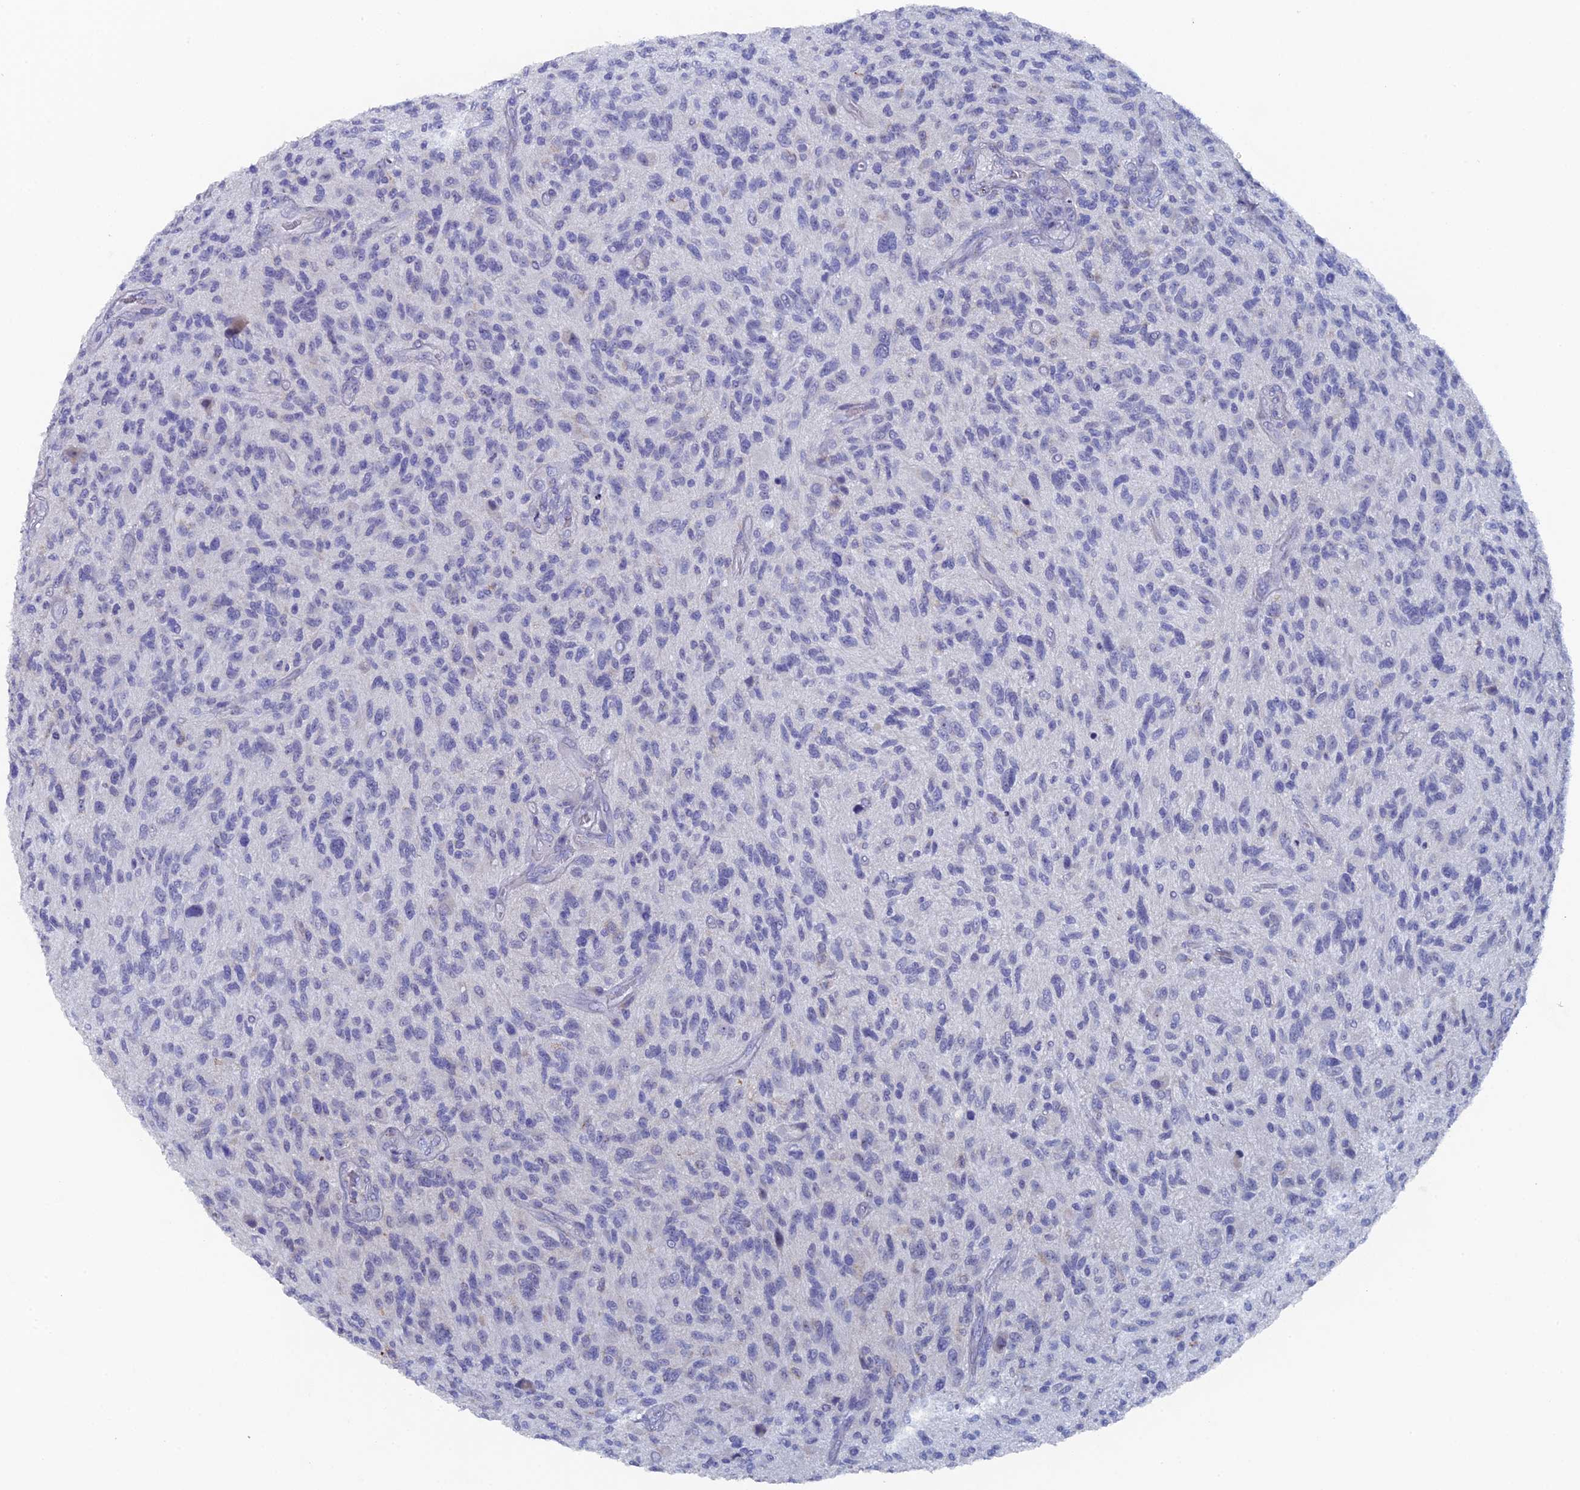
{"staining": {"intensity": "negative", "quantity": "none", "location": "none"}, "tissue": "glioma", "cell_type": "Tumor cells", "image_type": "cancer", "snomed": [{"axis": "morphology", "description": "Glioma, malignant, High grade"}, {"axis": "topography", "description": "Brain"}], "caption": "DAB (3,3'-diaminobenzidine) immunohistochemical staining of human glioma demonstrates no significant staining in tumor cells.", "gene": "SRFBP1", "patient": {"sex": "male", "age": 47}}